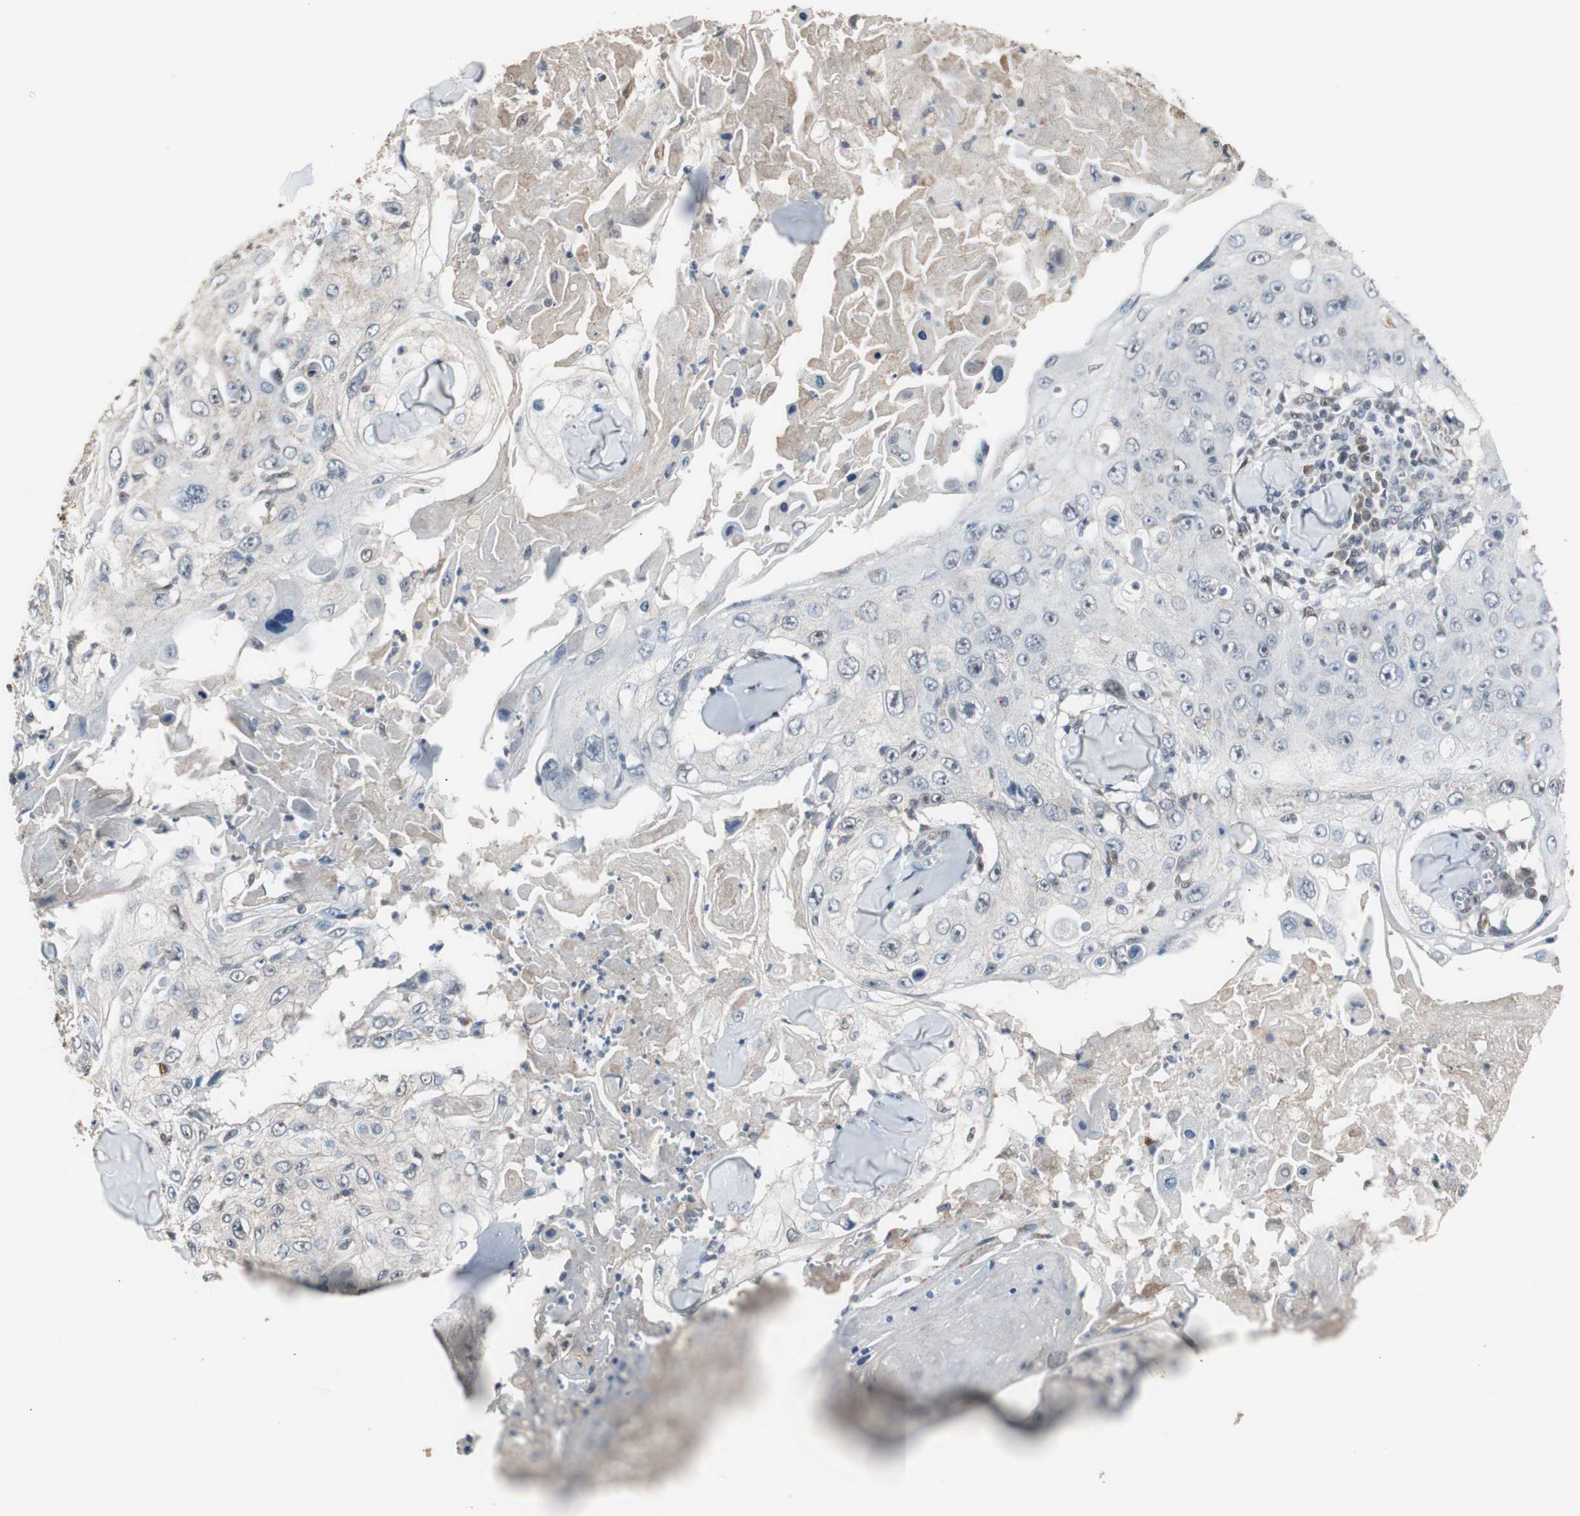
{"staining": {"intensity": "negative", "quantity": "none", "location": "none"}, "tissue": "skin cancer", "cell_type": "Tumor cells", "image_type": "cancer", "snomed": [{"axis": "morphology", "description": "Squamous cell carcinoma, NOS"}, {"axis": "topography", "description": "Skin"}], "caption": "DAB immunohistochemical staining of human skin cancer demonstrates no significant positivity in tumor cells.", "gene": "ZHX2", "patient": {"sex": "male", "age": 86}}